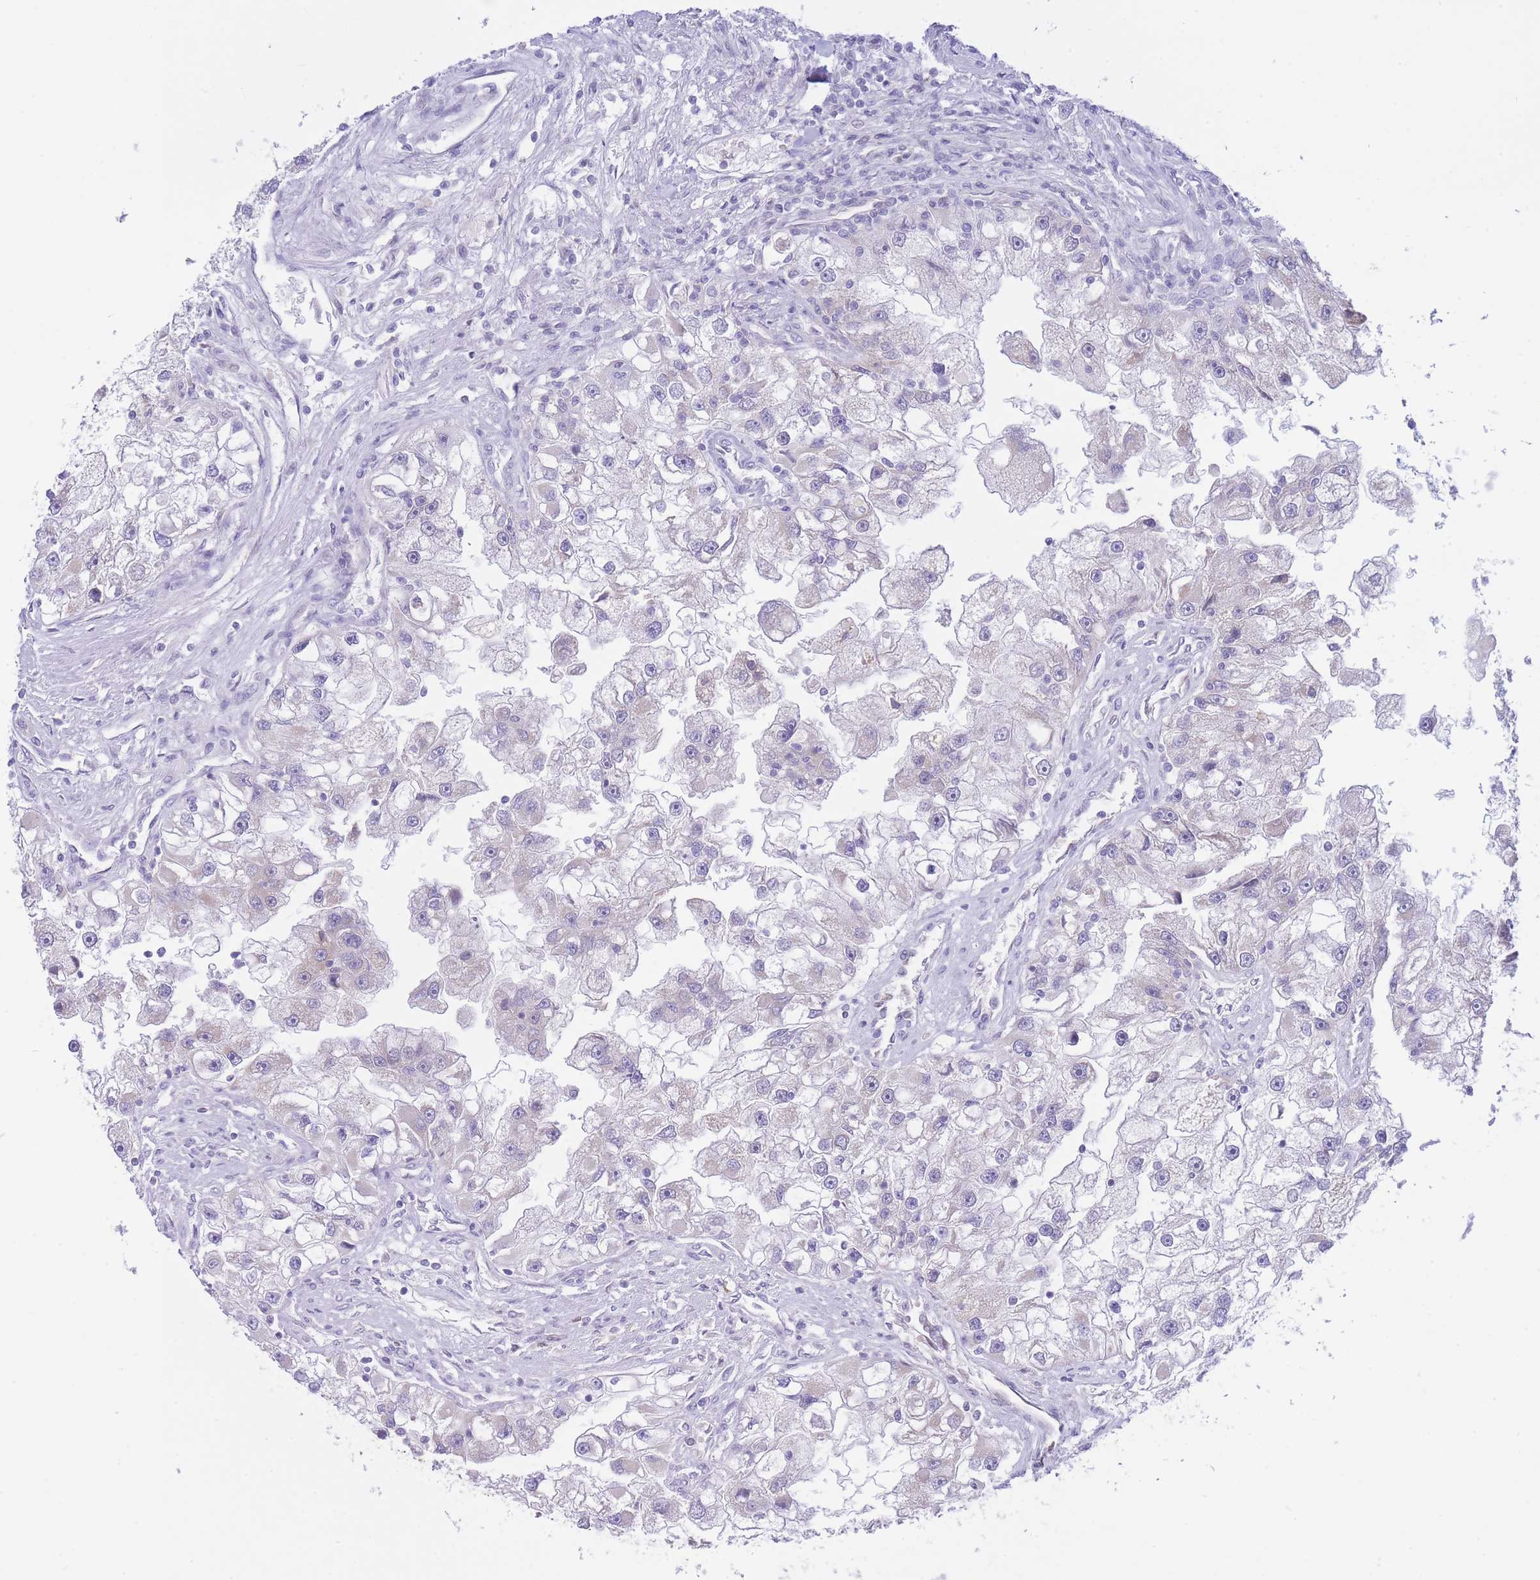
{"staining": {"intensity": "negative", "quantity": "none", "location": "none"}, "tissue": "renal cancer", "cell_type": "Tumor cells", "image_type": "cancer", "snomed": [{"axis": "morphology", "description": "Adenocarcinoma, NOS"}, {"axis": "topography", "description": "Kidney"}], "caption": "Tumor cells show no significant protein staining in adenocarcinoma (renal).", "gene": "NANP", "patient": {"sex": "male", "age": 63}}